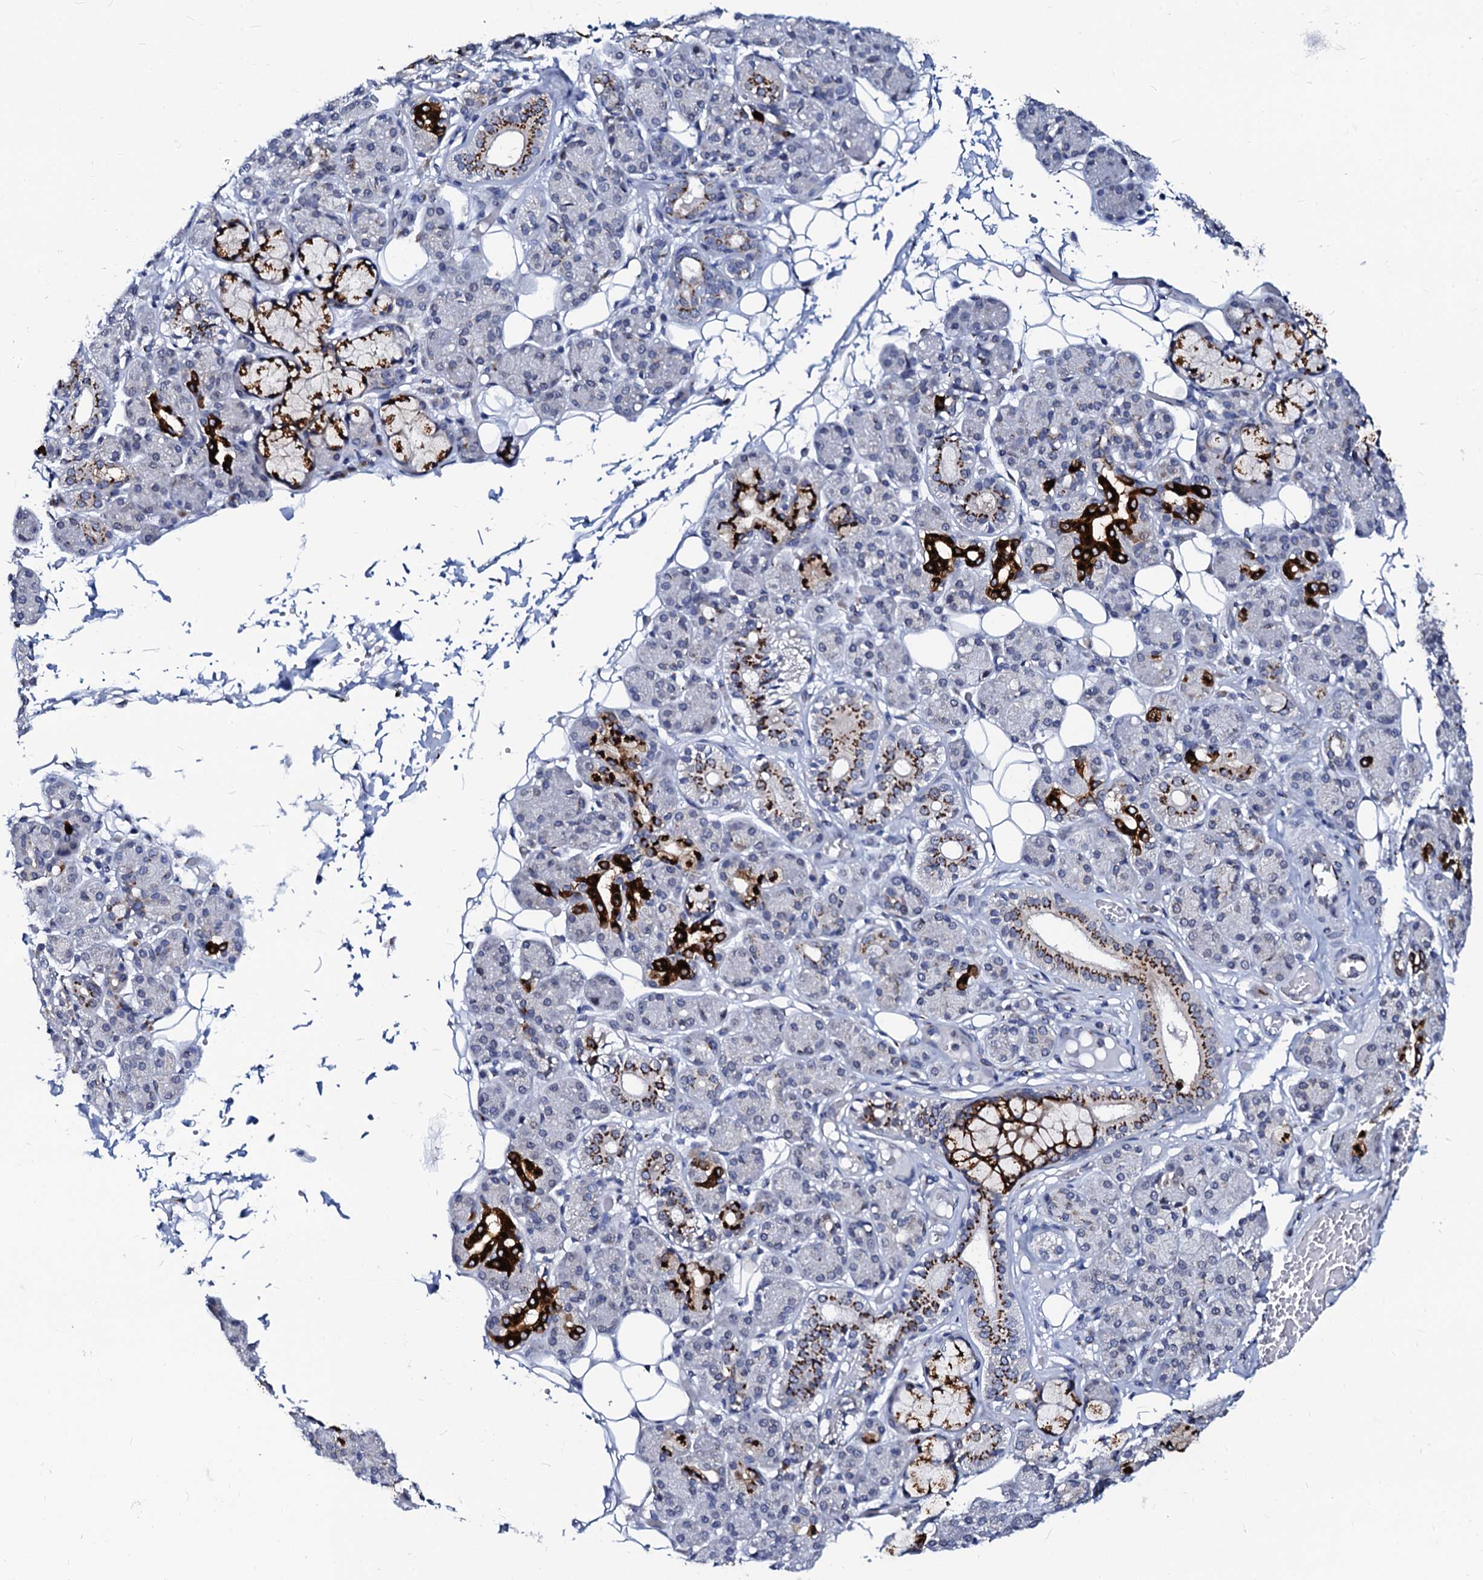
{"staining": {"intensity": "strong", "quantity": "<25%", "location": "cytoplasmic/membranous"}, "tissue": "salivary gland", "cell_type": "Glandular cells", "image_type": "normal", "snomed": [{"axis": "morphology", "description": "Normal tissue, NOS"}, {"axis": "topography", "description": "Salivary gland"}], "caption": "Normal salivary gland reveals strong cytoplasmic/membranous positivity in approximately <25% of glandular cells (DAB (3,3'-diaminobenzidine) = brown stain, brightfield microscopy at high magnification)..", "gene": "TMCO3", "patient": {"sex": "male", "age": 63}}